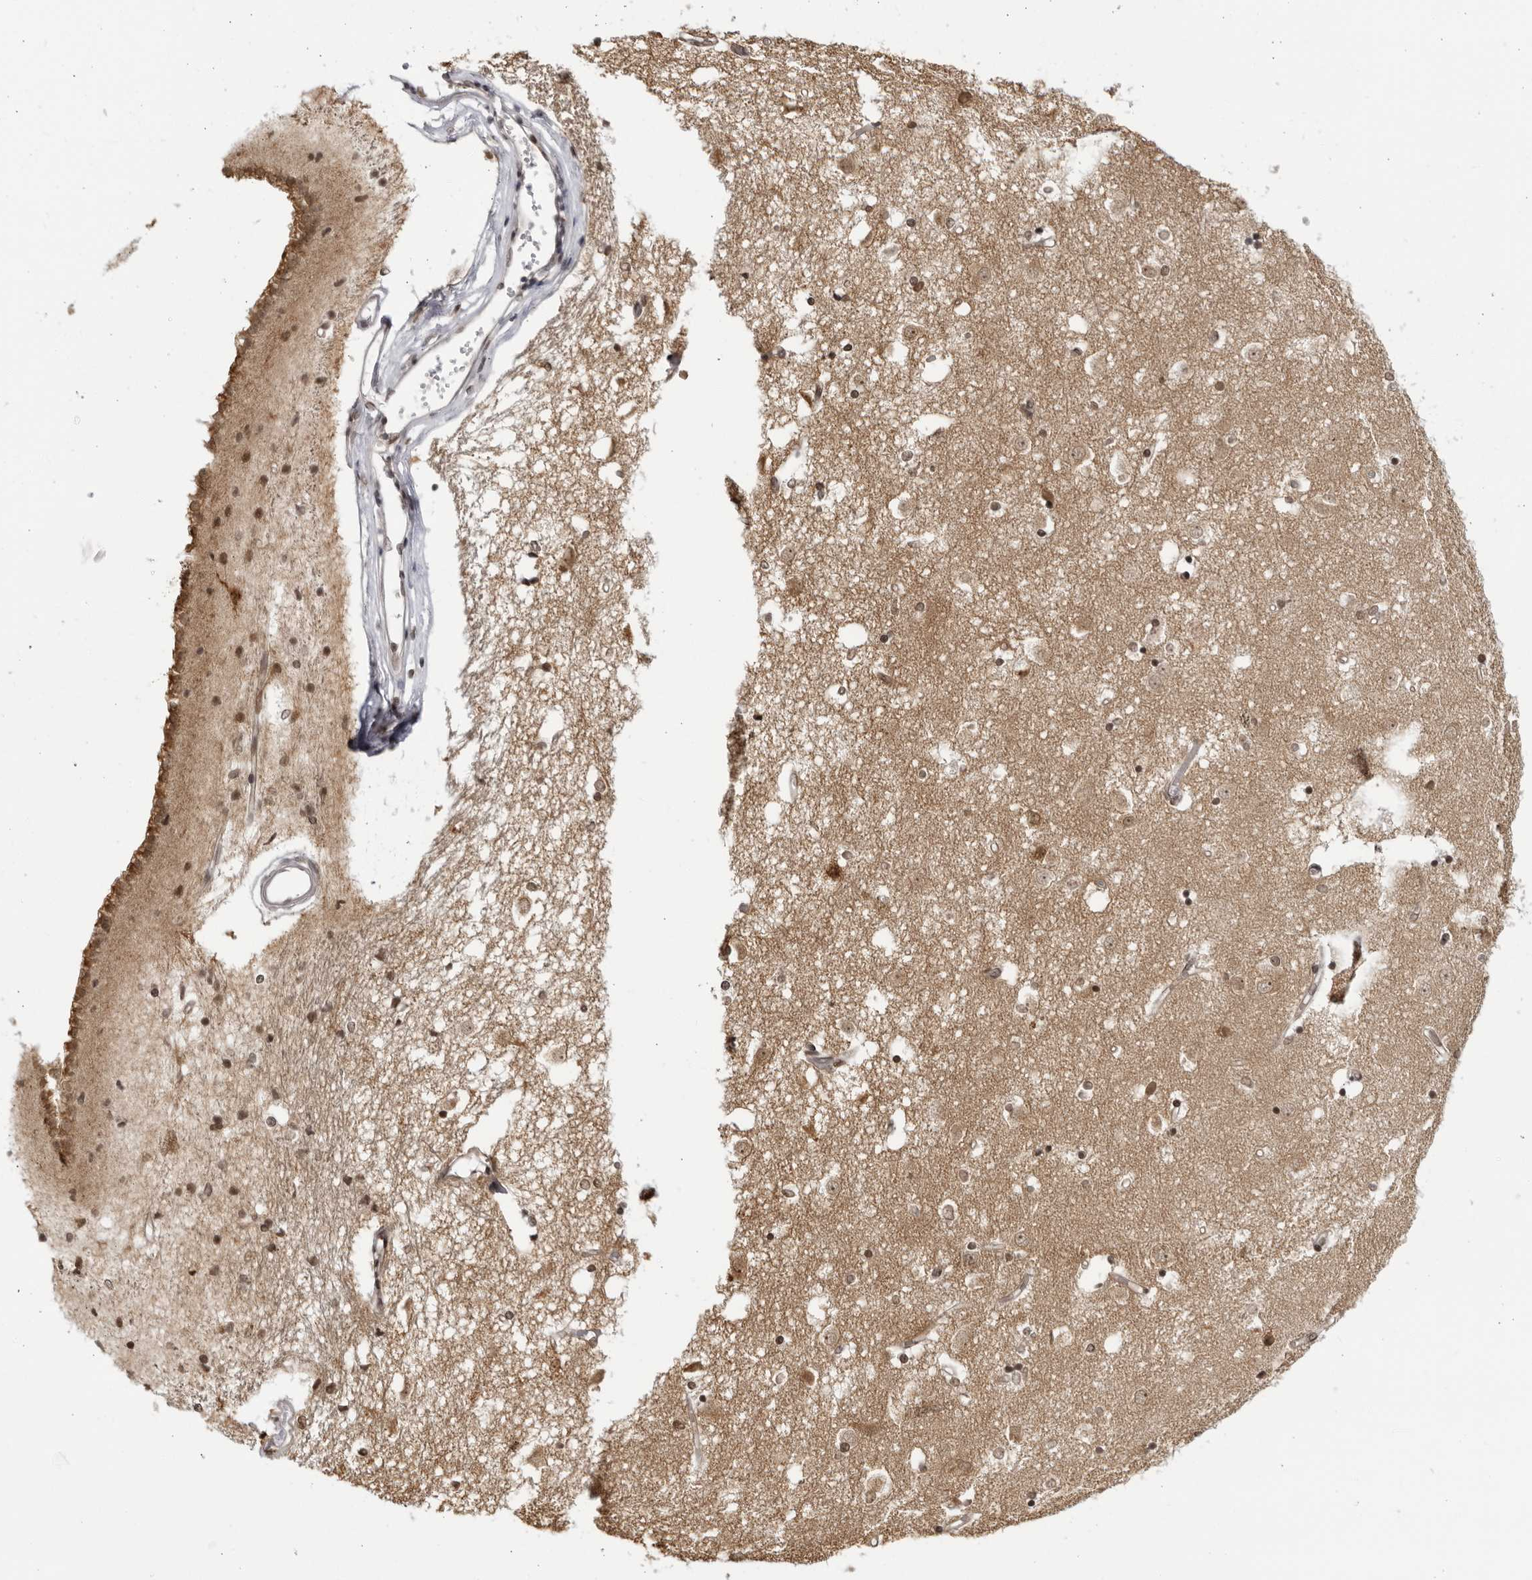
{"staining": {"intensity": "weak", "quantity": "25%-75%", "location": "cytoplasmic/membranous,nuclear"}, "tissue": "caudate", "cell_type": "Glial cells", "image_type": "normal", "snomed": [{"axis": "morphology", "description": "Normal tissue, NOS"}, {"axis": "topography", "description": "Lateral ventricle wall"}], "caption": "Immunohistochemistry (IHC) image of benign caudate: human caudate stained using immunohistochemistry reveals low levels of weak protein expression localized specifically in the cytoplasmic/membranous,nuclear of glial cells, appearing as a cytoplasmic/membranous,nuclear brown color.", "gene": "RASGEF1C", "patient": {"sex": "male", "age": 45}}